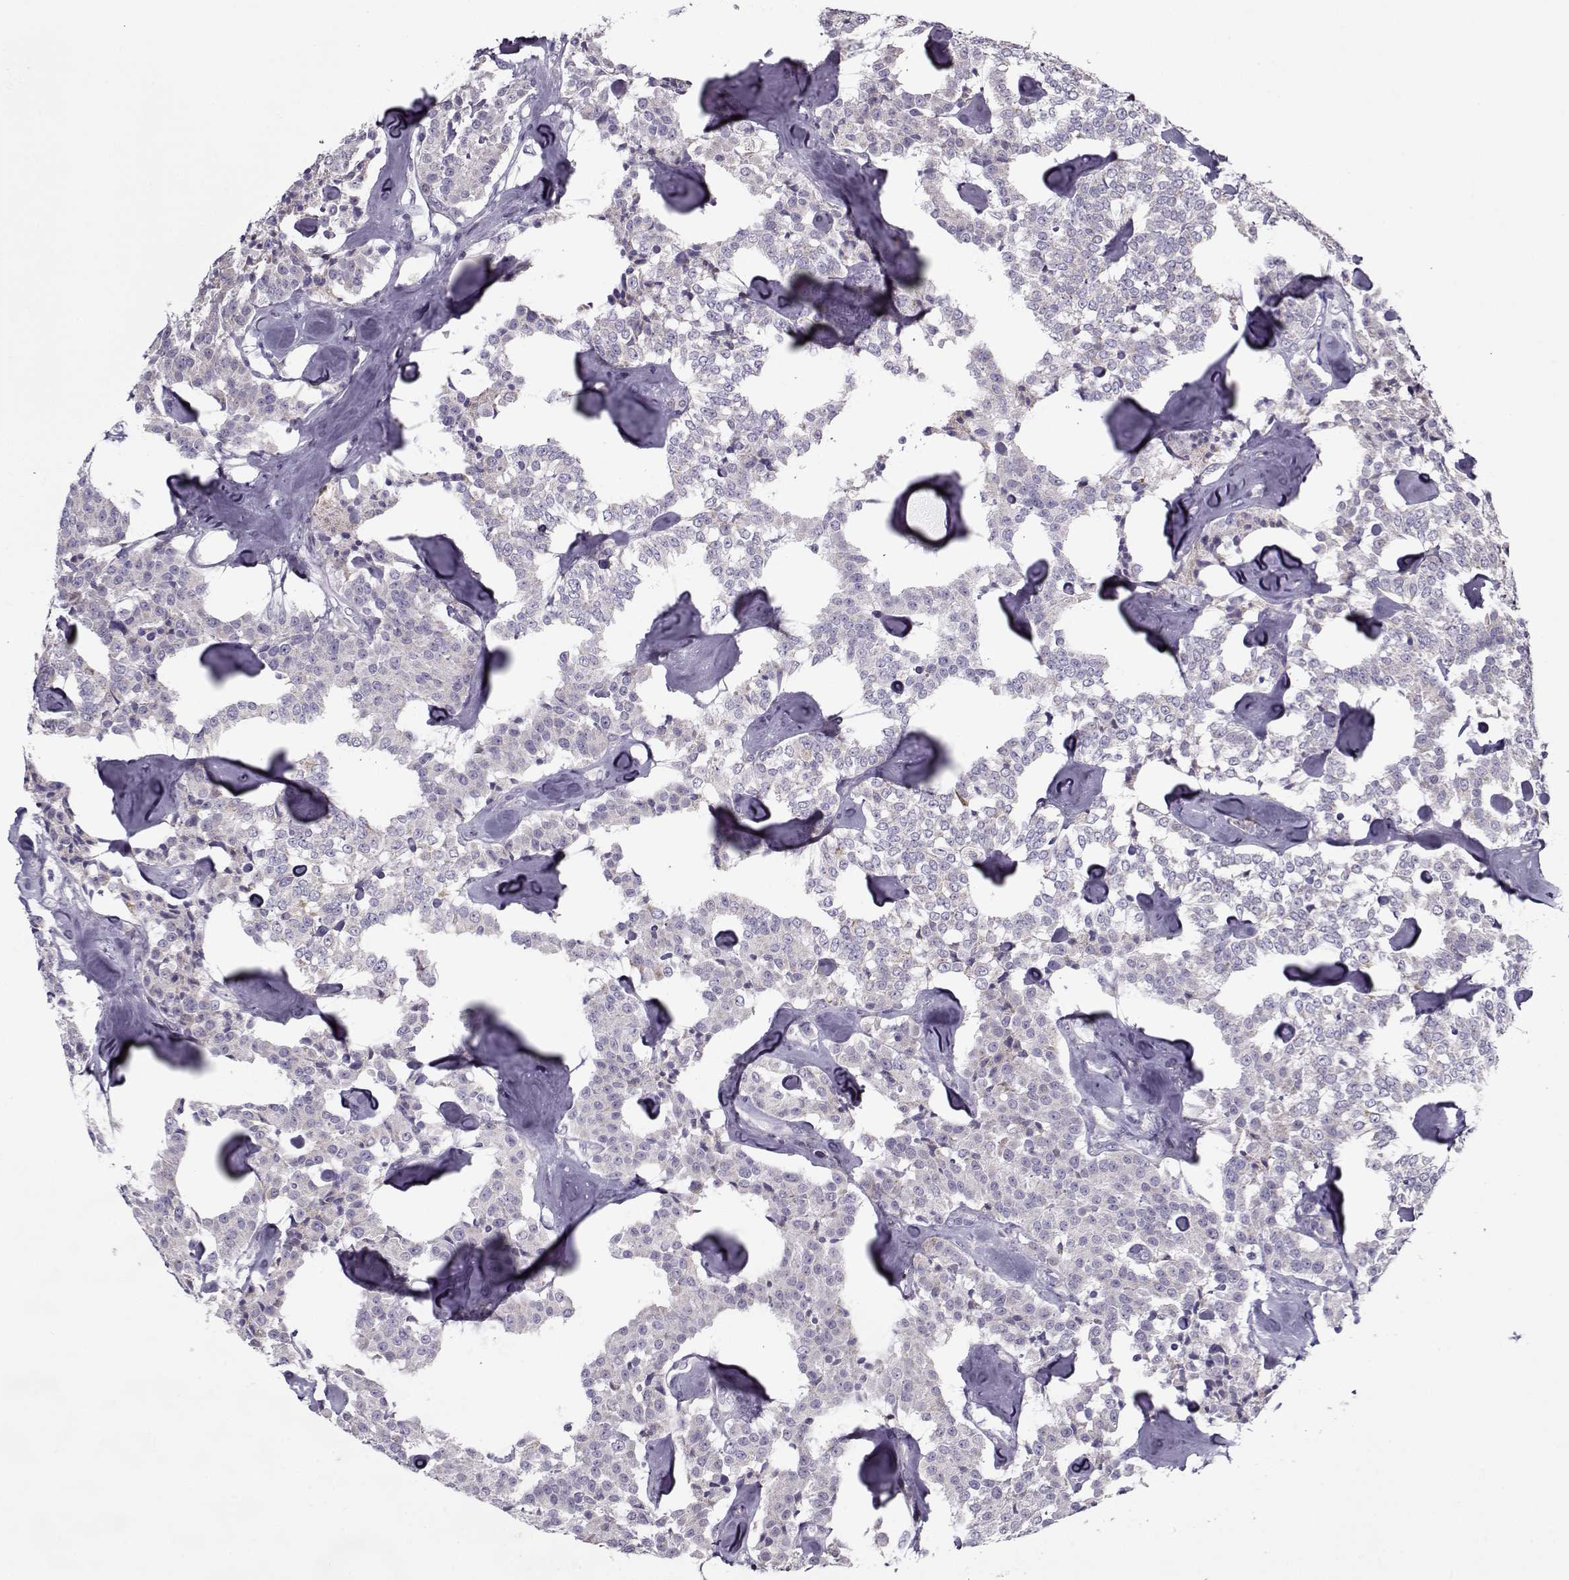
{"staining": {"intensity": "negative", "quantity": "none", "location": "none"}, "tissue": "carcinoid", "cell_type": "Tumor cells", "image_type": "cancer", "snomed": [{"axis": "morphology", "description": "Carcinoid, malignant, NOS"}, {"axis": "topography", "description": "Pancreas"}], "caption": "Tumor cells show no significant protein positivity in malignant carcinoid.", "gene": "PP2D1", "patient": {"sex": "male", "age": 41}}